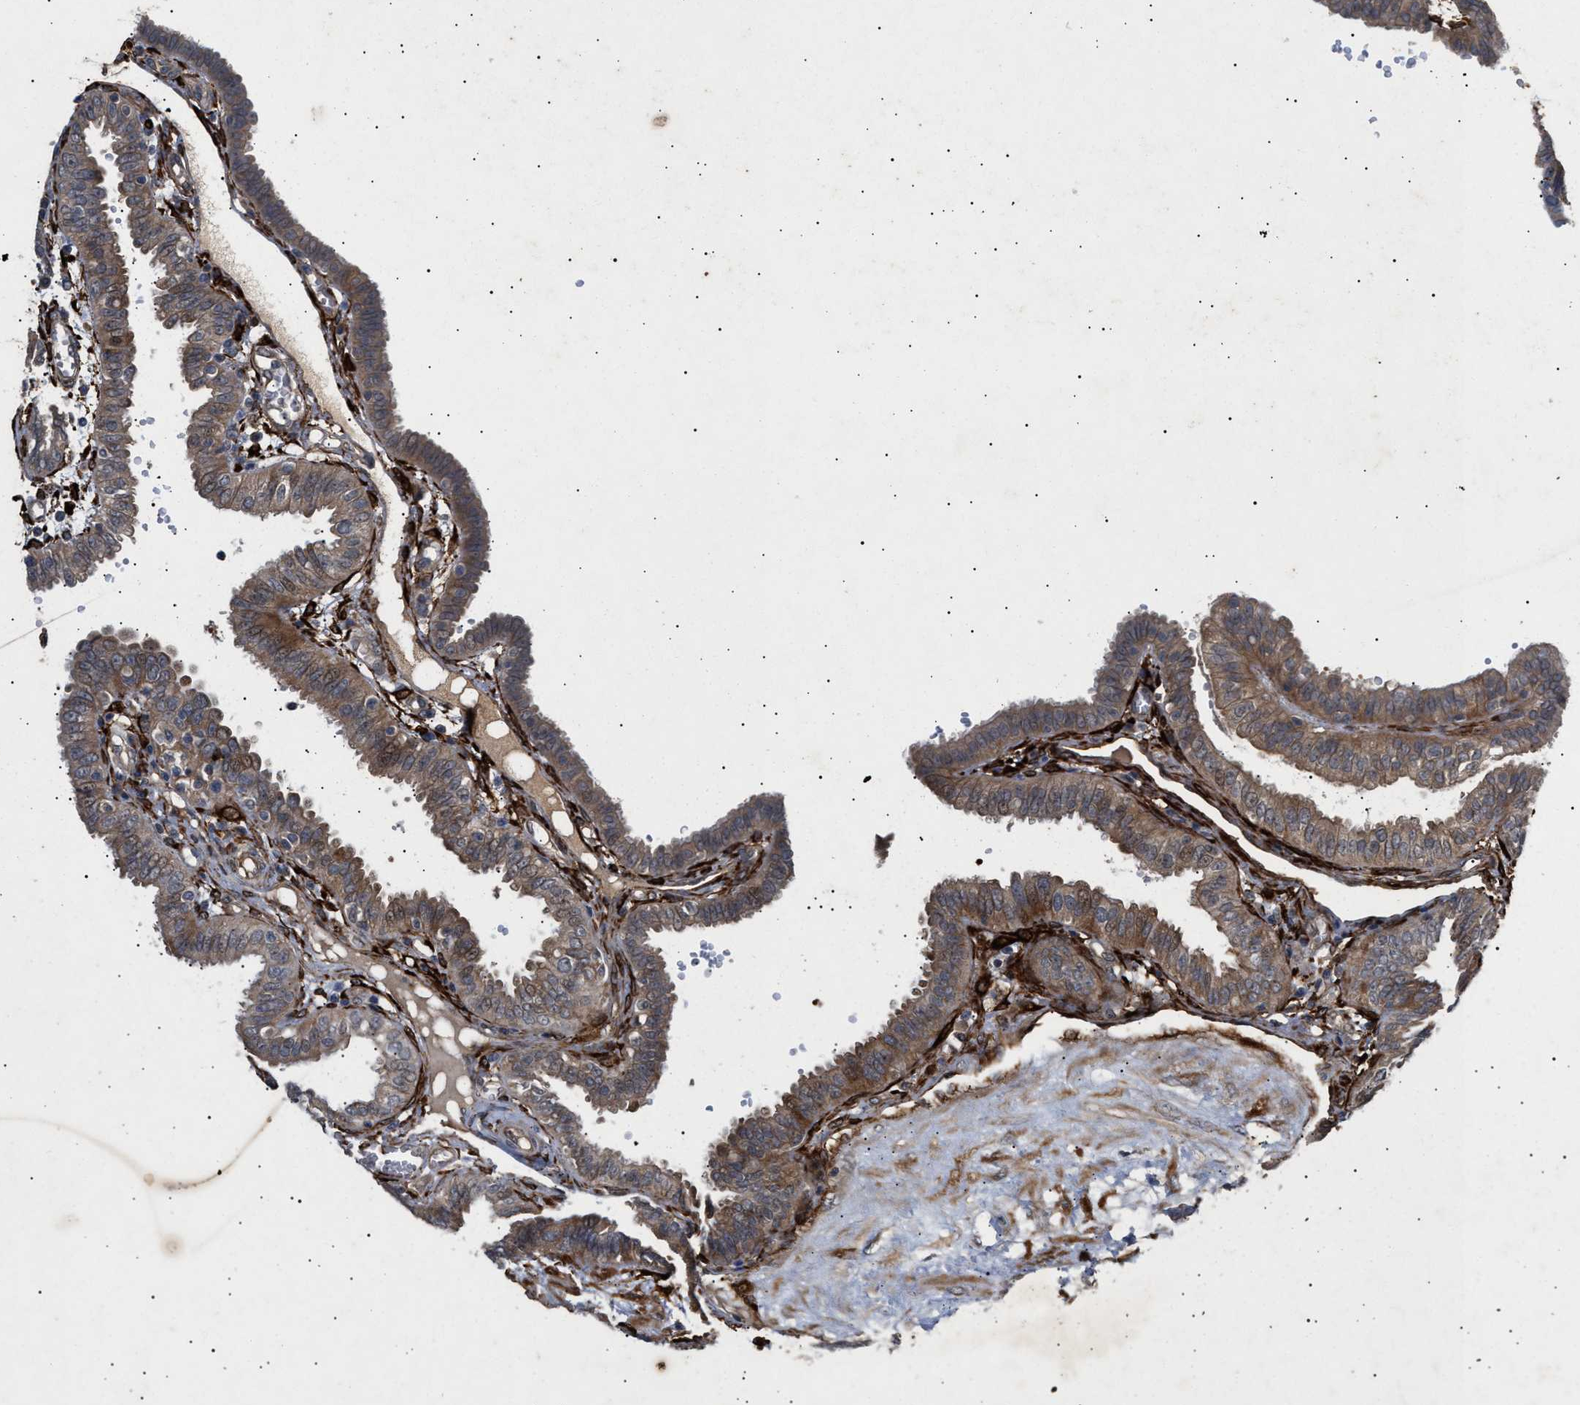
{"staining": {"intensity": "moderate", "quantity": "<25%", "location": "cytoplasmic/membranous"}, "tissue": "fallopian tube", "cell_type": "Glandular cells", "image_type": "normal", "snomed": [{"axis": "morphology", "description": "Normal tissue, NOS"}, {"axis": "topography", "description": "Fallopian tube"}, {"axis": "topography", "description": "Placenta"}], "caption": "Protein expression analysis of normal fallopian tube displays moderate cytoplasmic/membranous staining in about <25% of glandular cells. The staining is performed using DAB (3,3'-diaminobenzidine) brown chromogen to label protein expression. The nuclei are counter-stained blue using hematoxylin.", "gene": "SIRT5", "patient": {"sex": "female", "age": 32}}